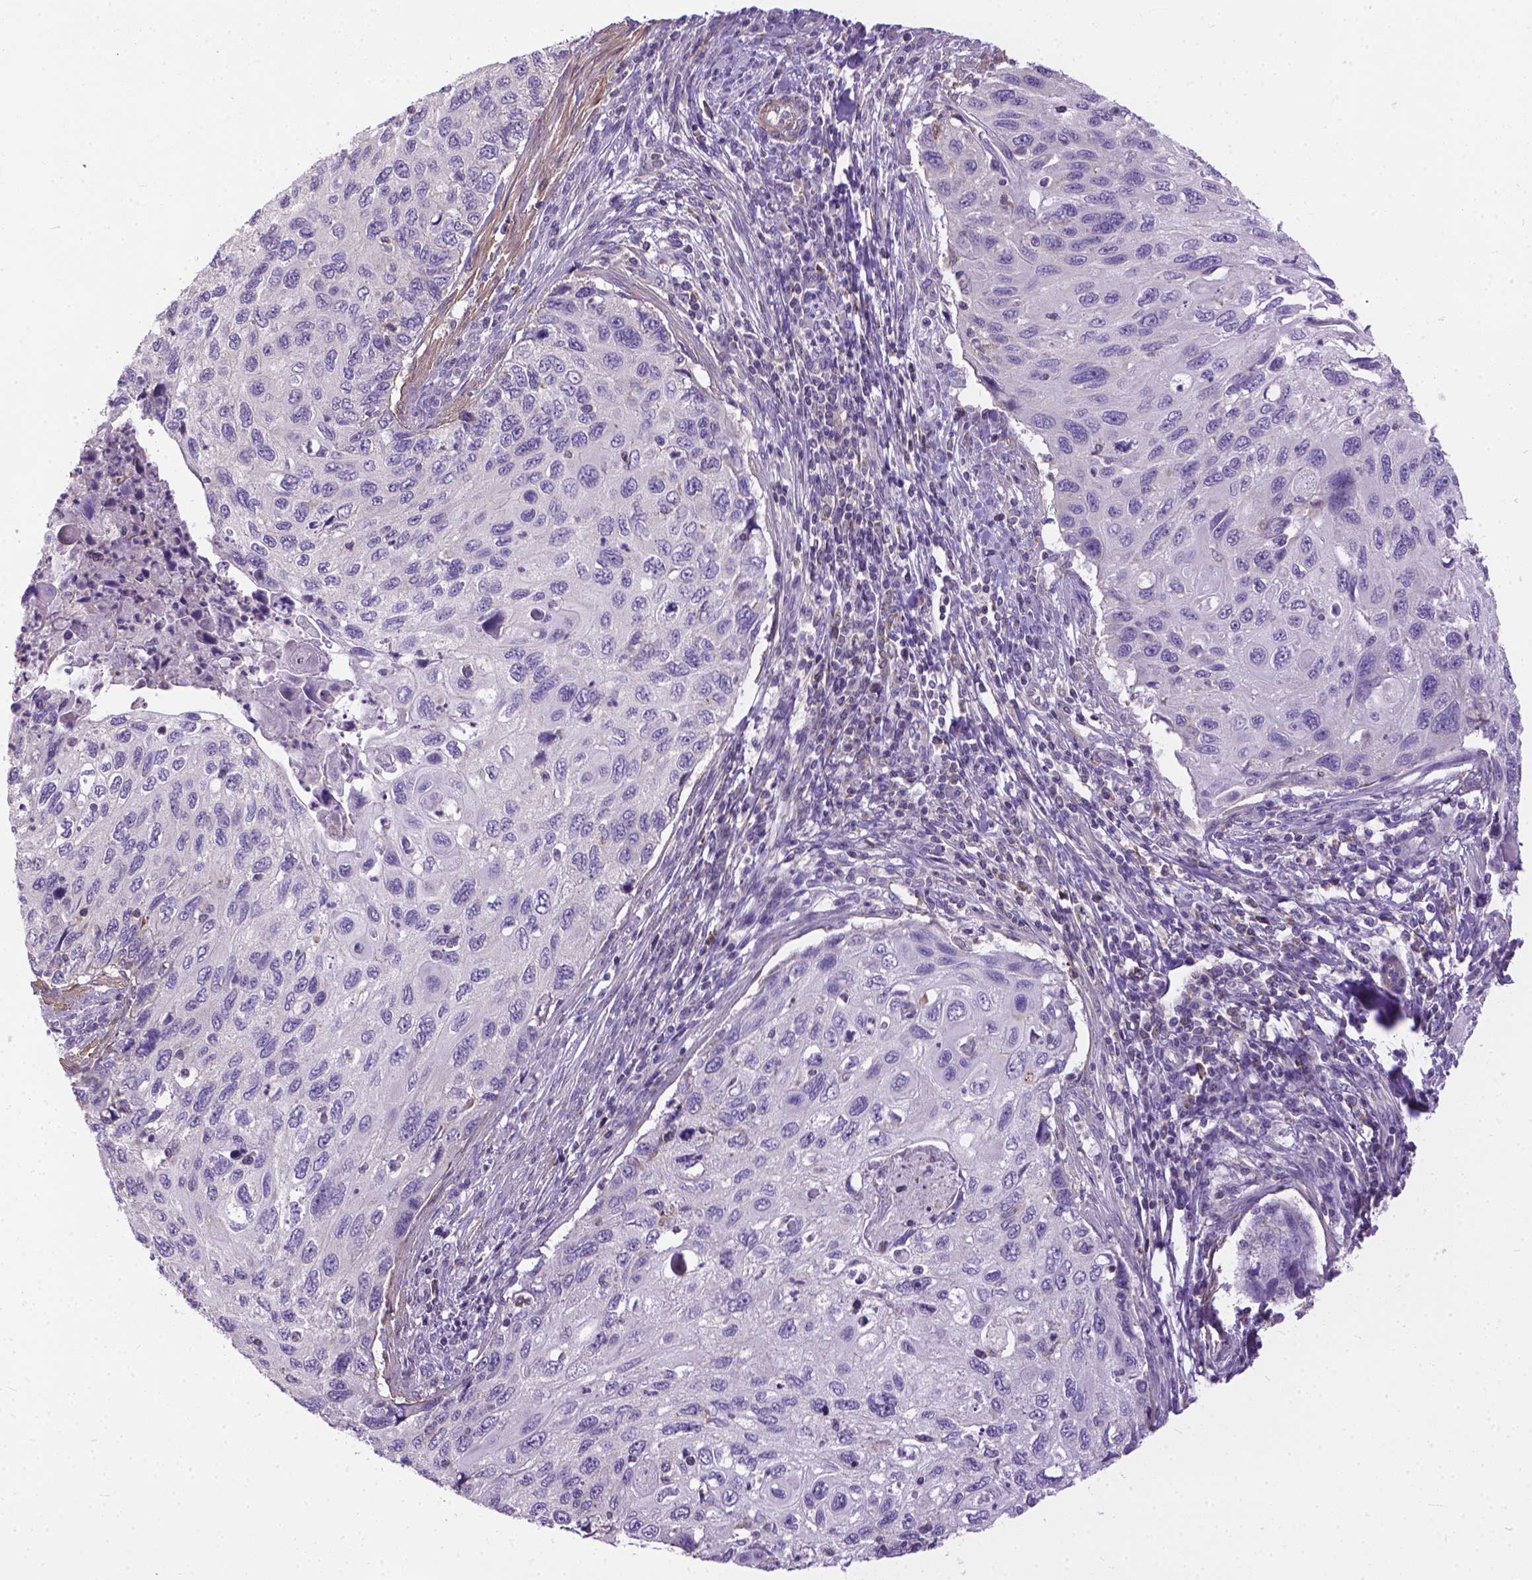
{"staining": {"intensity": "negative", "quantity": "none", "location": "none"}, "tissue": "cervical cancer", "cell_type": "Tumor cells", "image_type": "cancer", "snomed": [{"axis": "morphology", "description": "Squamous cell carcinoma, NOS"}, {"axis": "topography", "description": "Cervix"}], "caption": "Human cervical cancer stained for a protein using immunohistochemistry (IHC) exhibits no positivity in tumor cells.", "gene": "BANF2", "patient": {"sex": "female", "age": 70}}